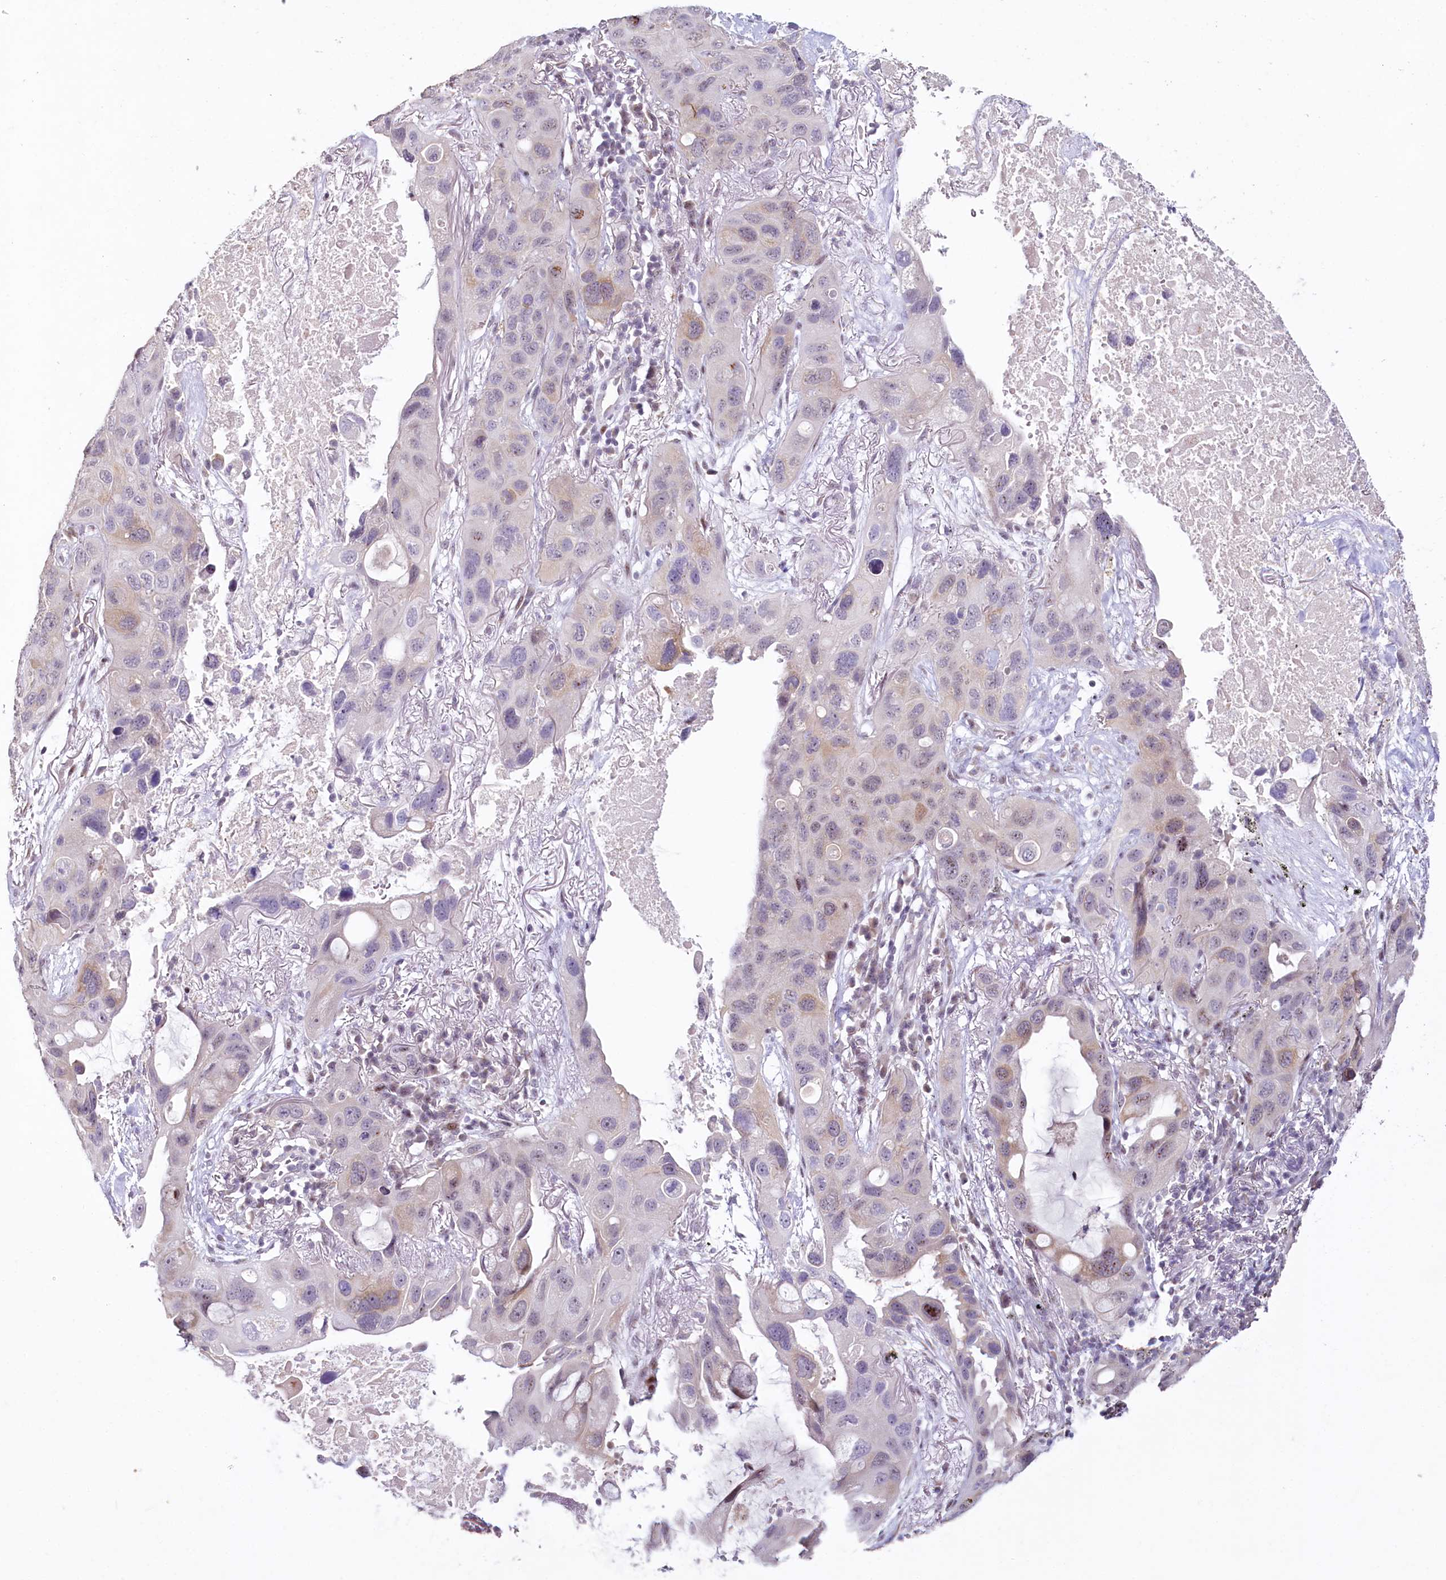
{"staining": {"intensity": "weak", "quantity": "<25%", "location": "cytoplasmic/membranous"}, "tissue": "lung cancer", "cell_type": "Tumor cells", "image_type": "cancer", "snomed": [{"axis": "morphology", "description": "Squamous cell carcinoma, NOS"}, {"axis": "topography", "description": "Lung"}], "caption": "Micrograph shows no significant protein staining in tumor cells of squamous cell carcinoma (lung).", "gene": "HPD", "patient": {"sex": "female", "age": 73}}